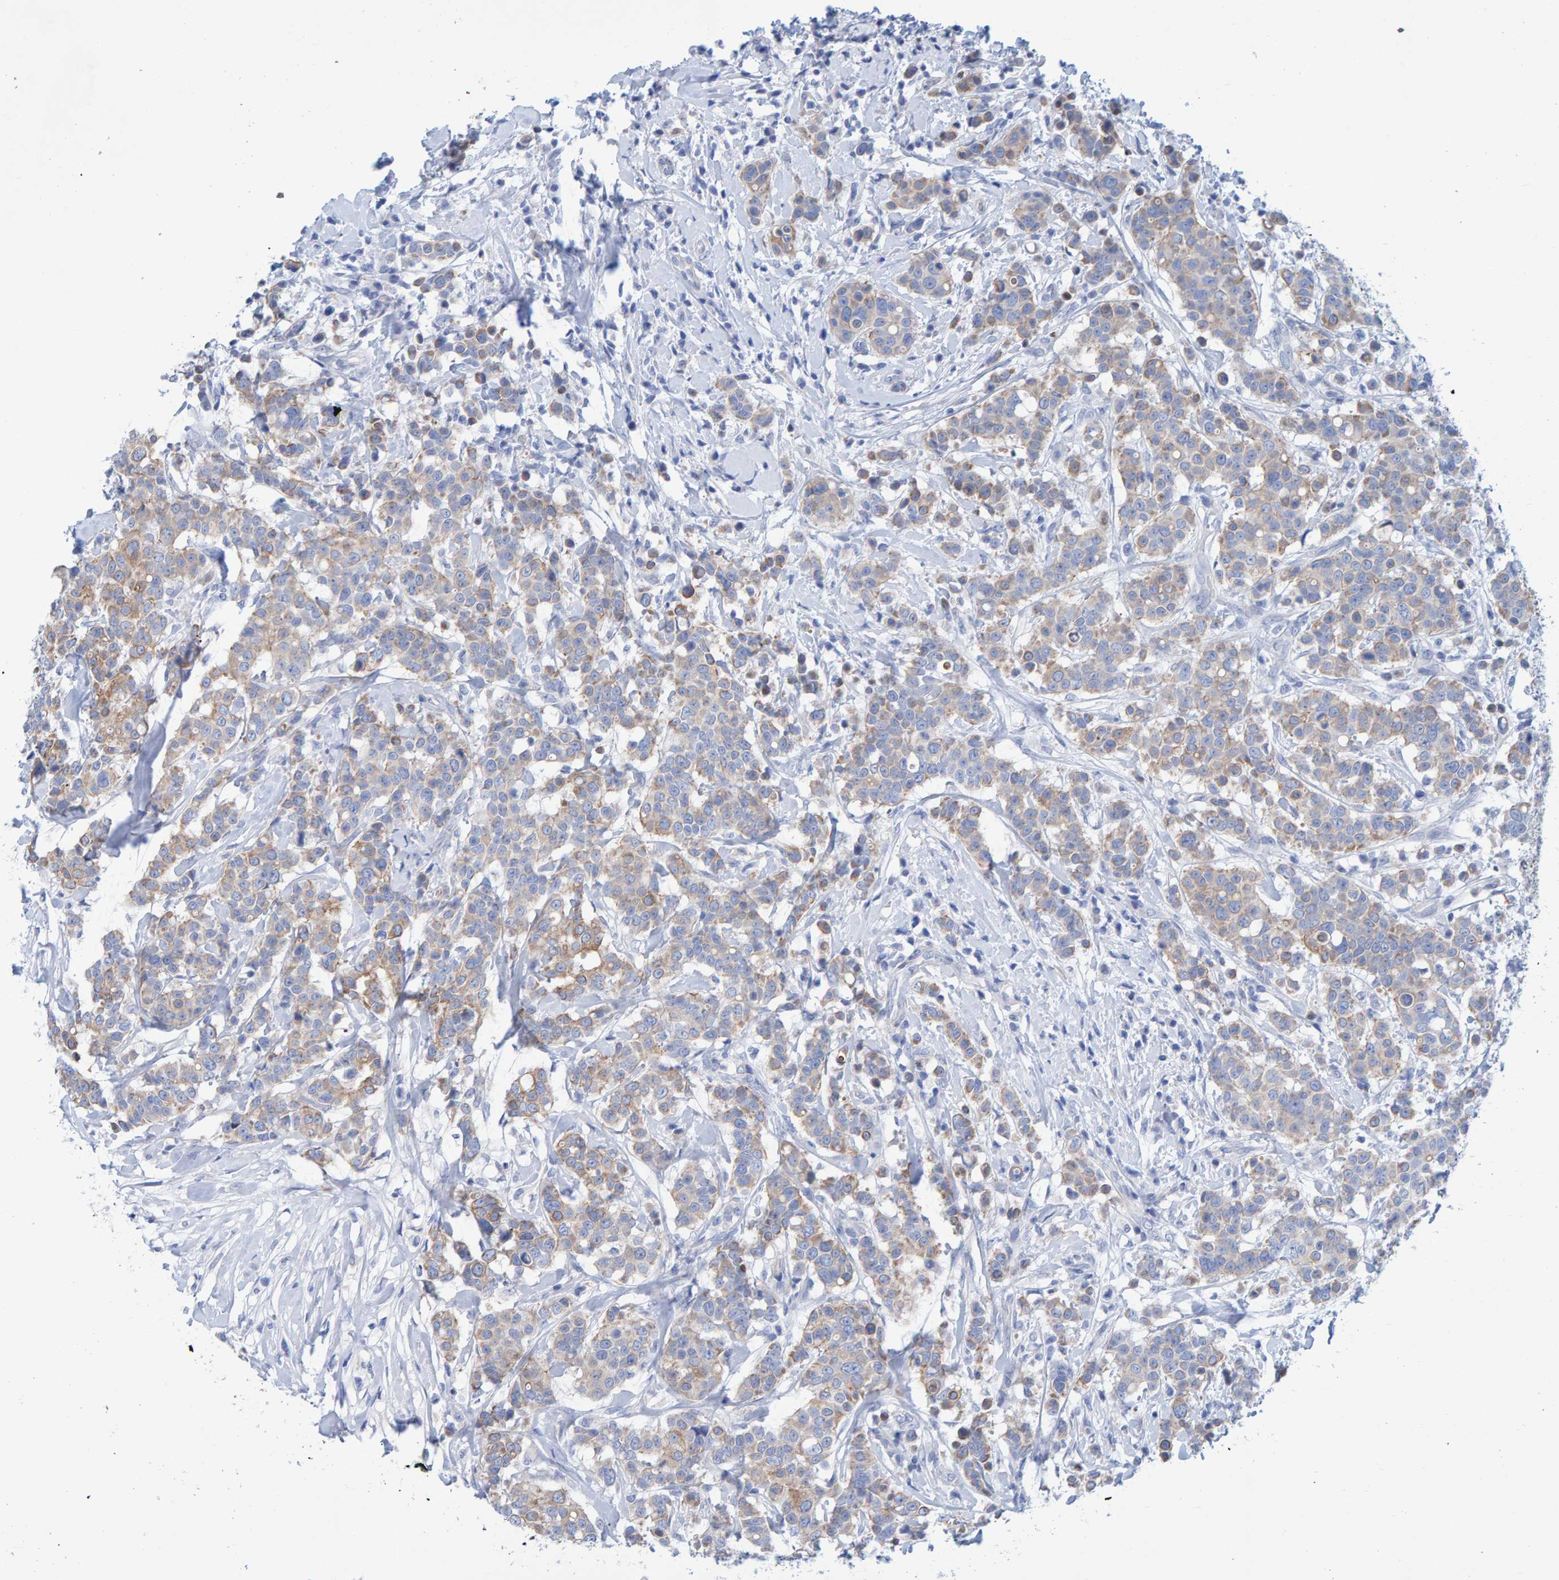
{"staining": {"intensity": "moderate", "quantity": "25%-75%", "location": "cytoplasmic/membranous"}, "tissue": "breast cancer", "cell_type": "Tumor cells", "image_type": "cancer", "snomed": [{"axis": "morphology", "description": "Duct carcinoma"}, {"axis": "topography", "description": "Breast"}], "caption": "Immunohistochemical staining of breast infiltrating ductal carcinoma displays medium levels of moderate cytoplasmic/membranous protein staining in about 25%-75% of tumor cells.", "gene": "JAKMIP3", "patient": {"sex": "female", "age": 27}}